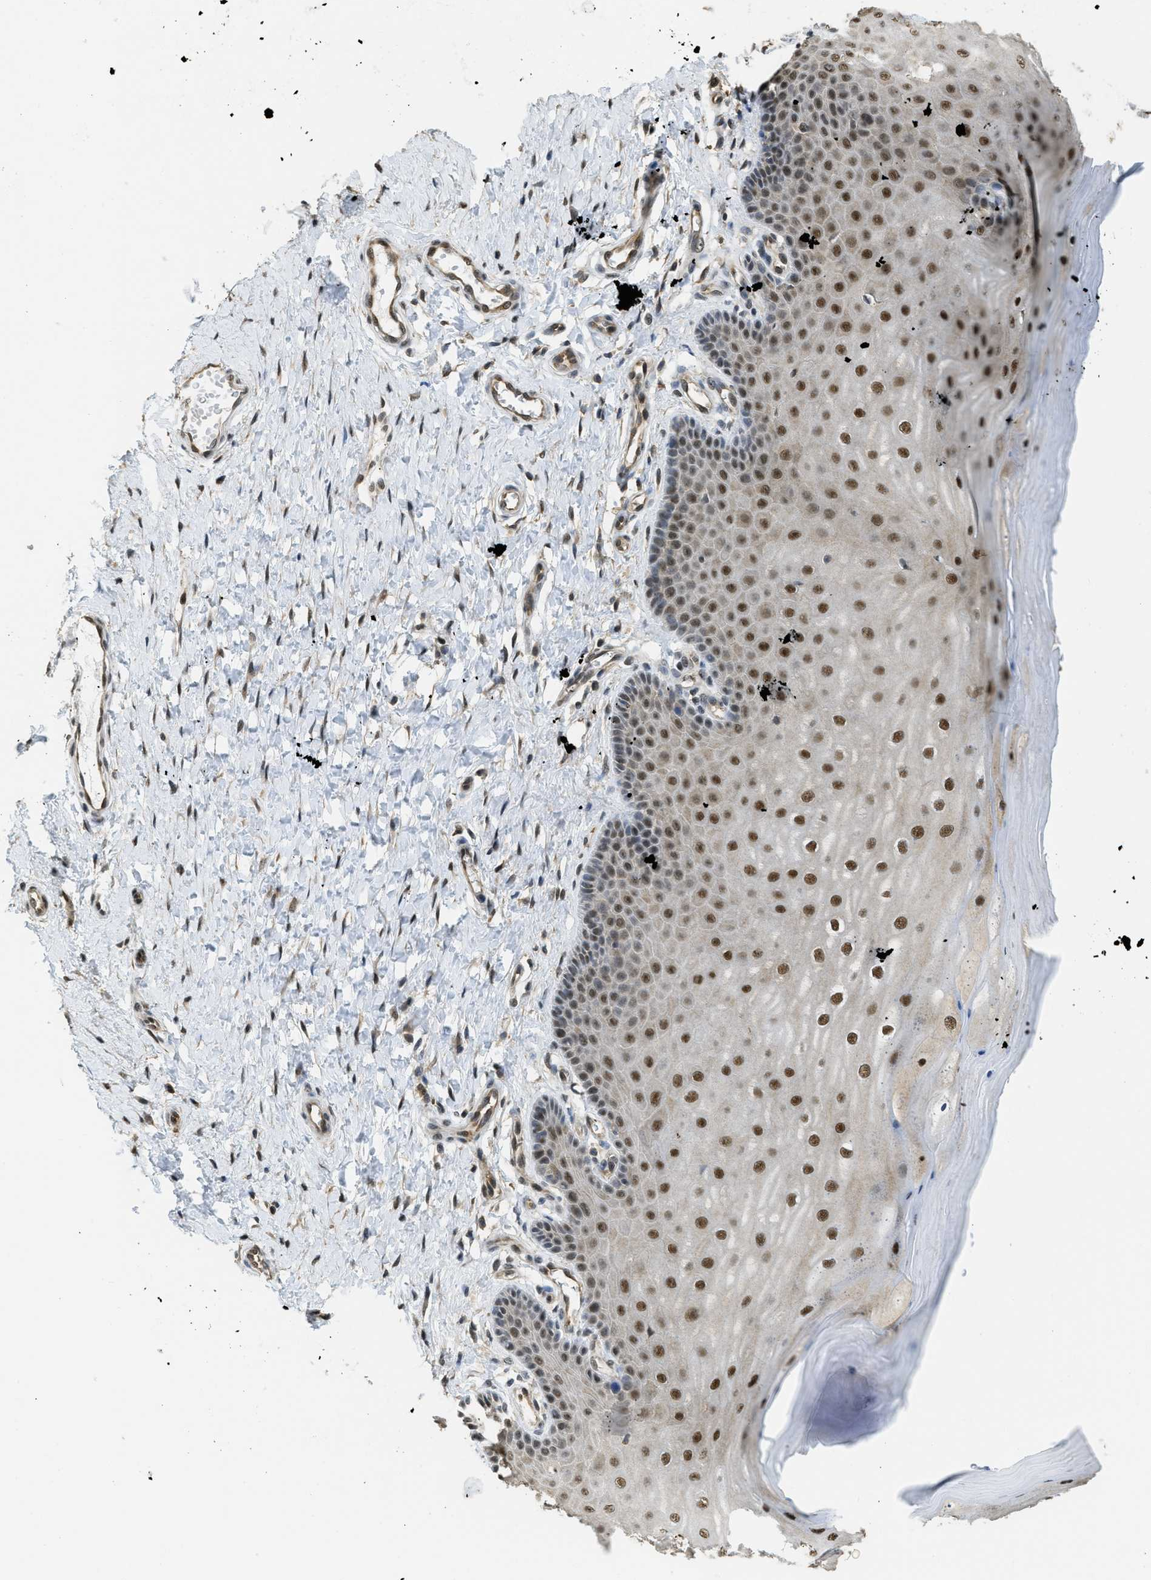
{"staining": {"intensity": "moderate", "quantity": ">75%", "location": "cytoplasmic/membranous,nuclear"}, "tissue": "cervix", "cell_type": "Glandular cells", "image_type": "normal", "snomed": [{"axis": "morphology", "description": "Normal tissue, NOS"}, {"axis": "topography", "description": "Cervix"}], "caption": "Normal cervix exhibits moderate cytoplasmic/membranous,nuclear positivity in about >75% of glandular cells, visualized by immunohistochemistry.", "gene": "PSMC5", "patient": {"sex": "female", "age": 55}}